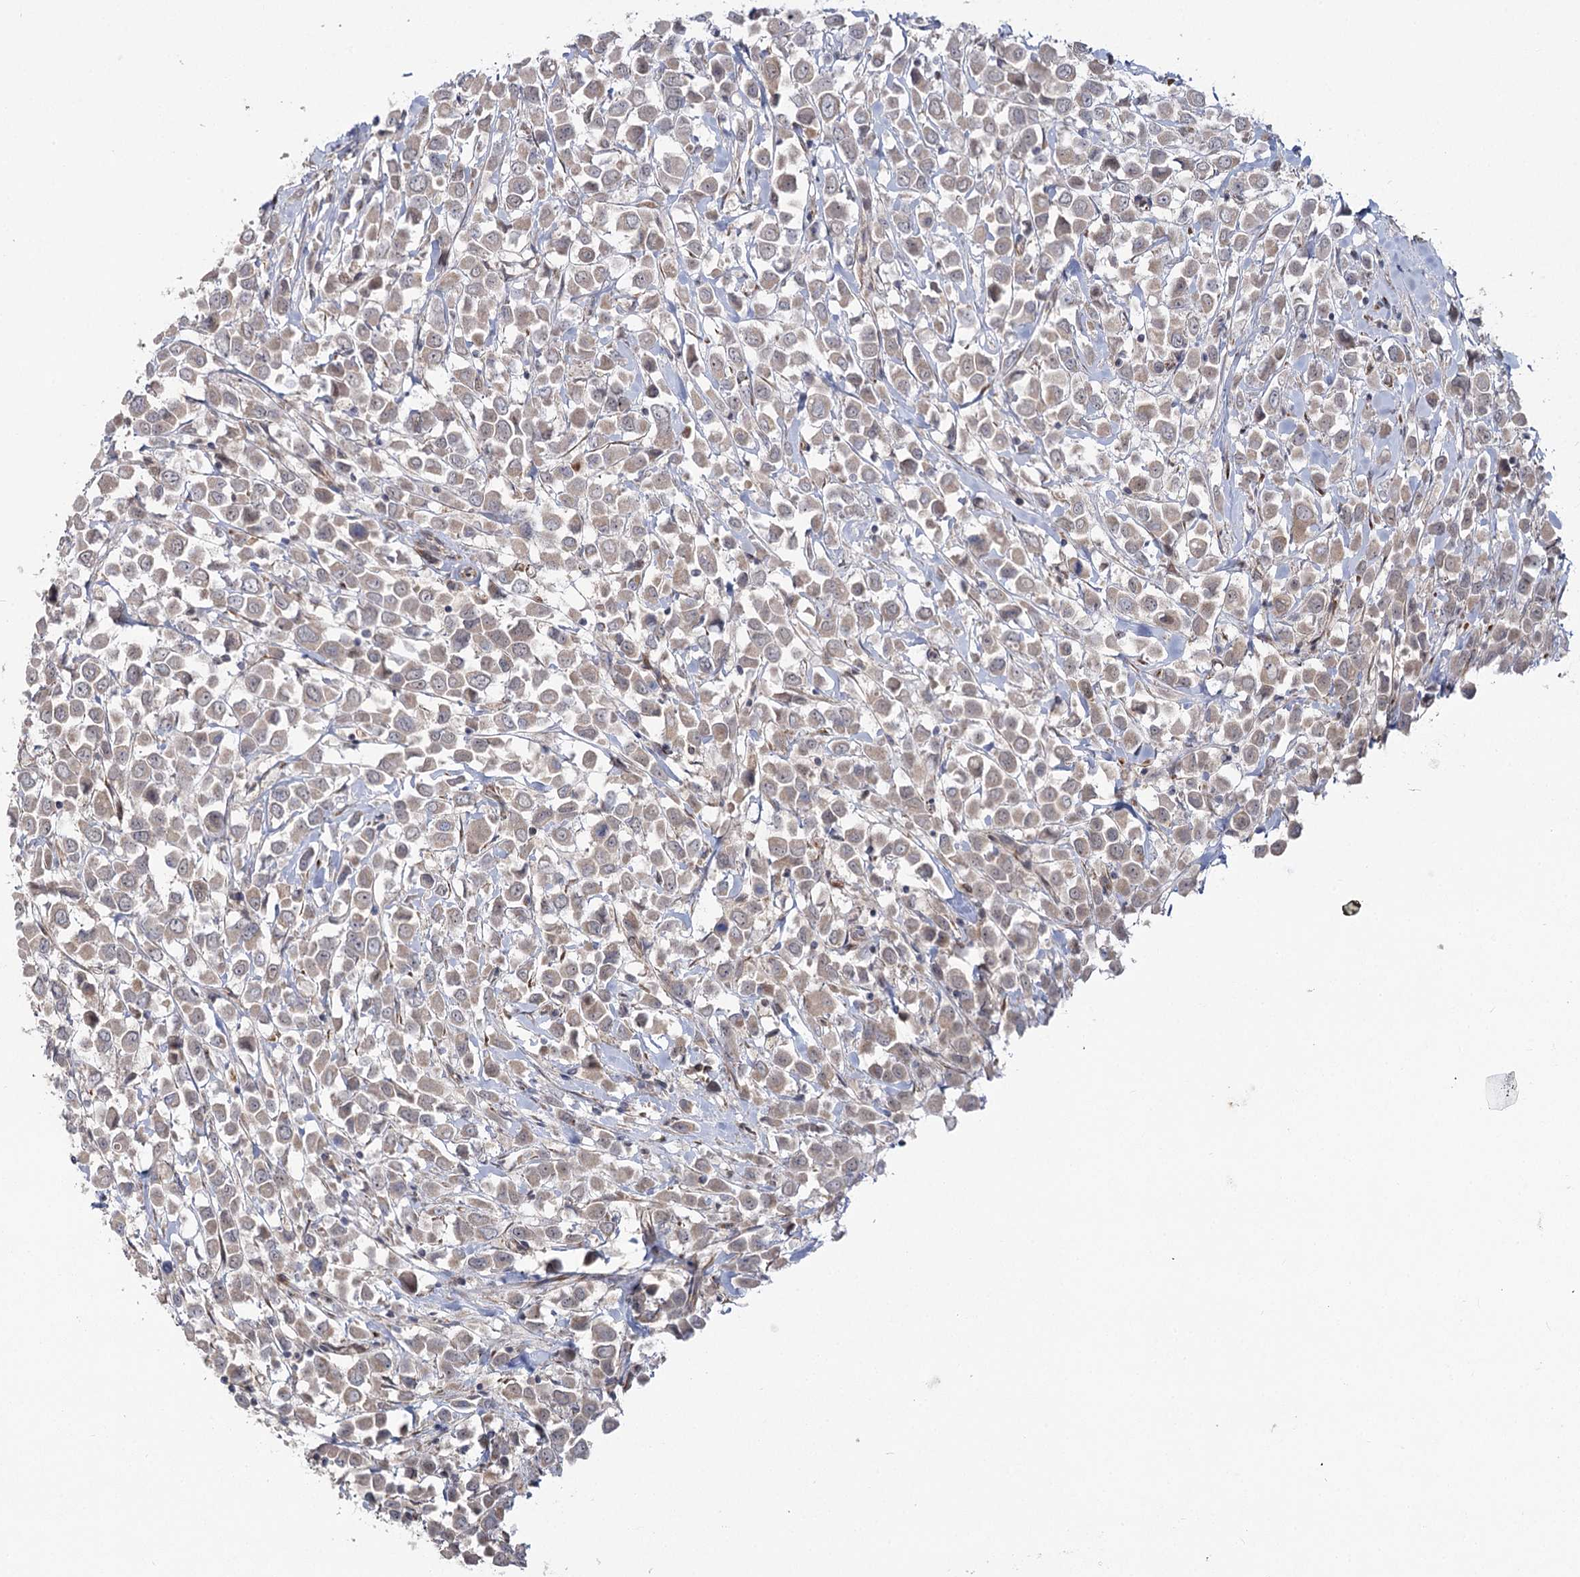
{"staining": {"intensity": "negative", "quantity": "none", "location": "none"}, "tissue": "breast cancer", "cell_type": "Tumor cells", "image_type": "cancer", "snomed": [{"axis": "morphology", "description": "Duct carcinoma"}, {"axis": "topography", "description": "Breast"}], "caption": "Immunohistochemistry histopathology image of breast cancer stained for a protein (brown), which displays no staining in tumor cells.", "gene": "TBC1D9B", "patient": {"sex": "female", "age": 61}}